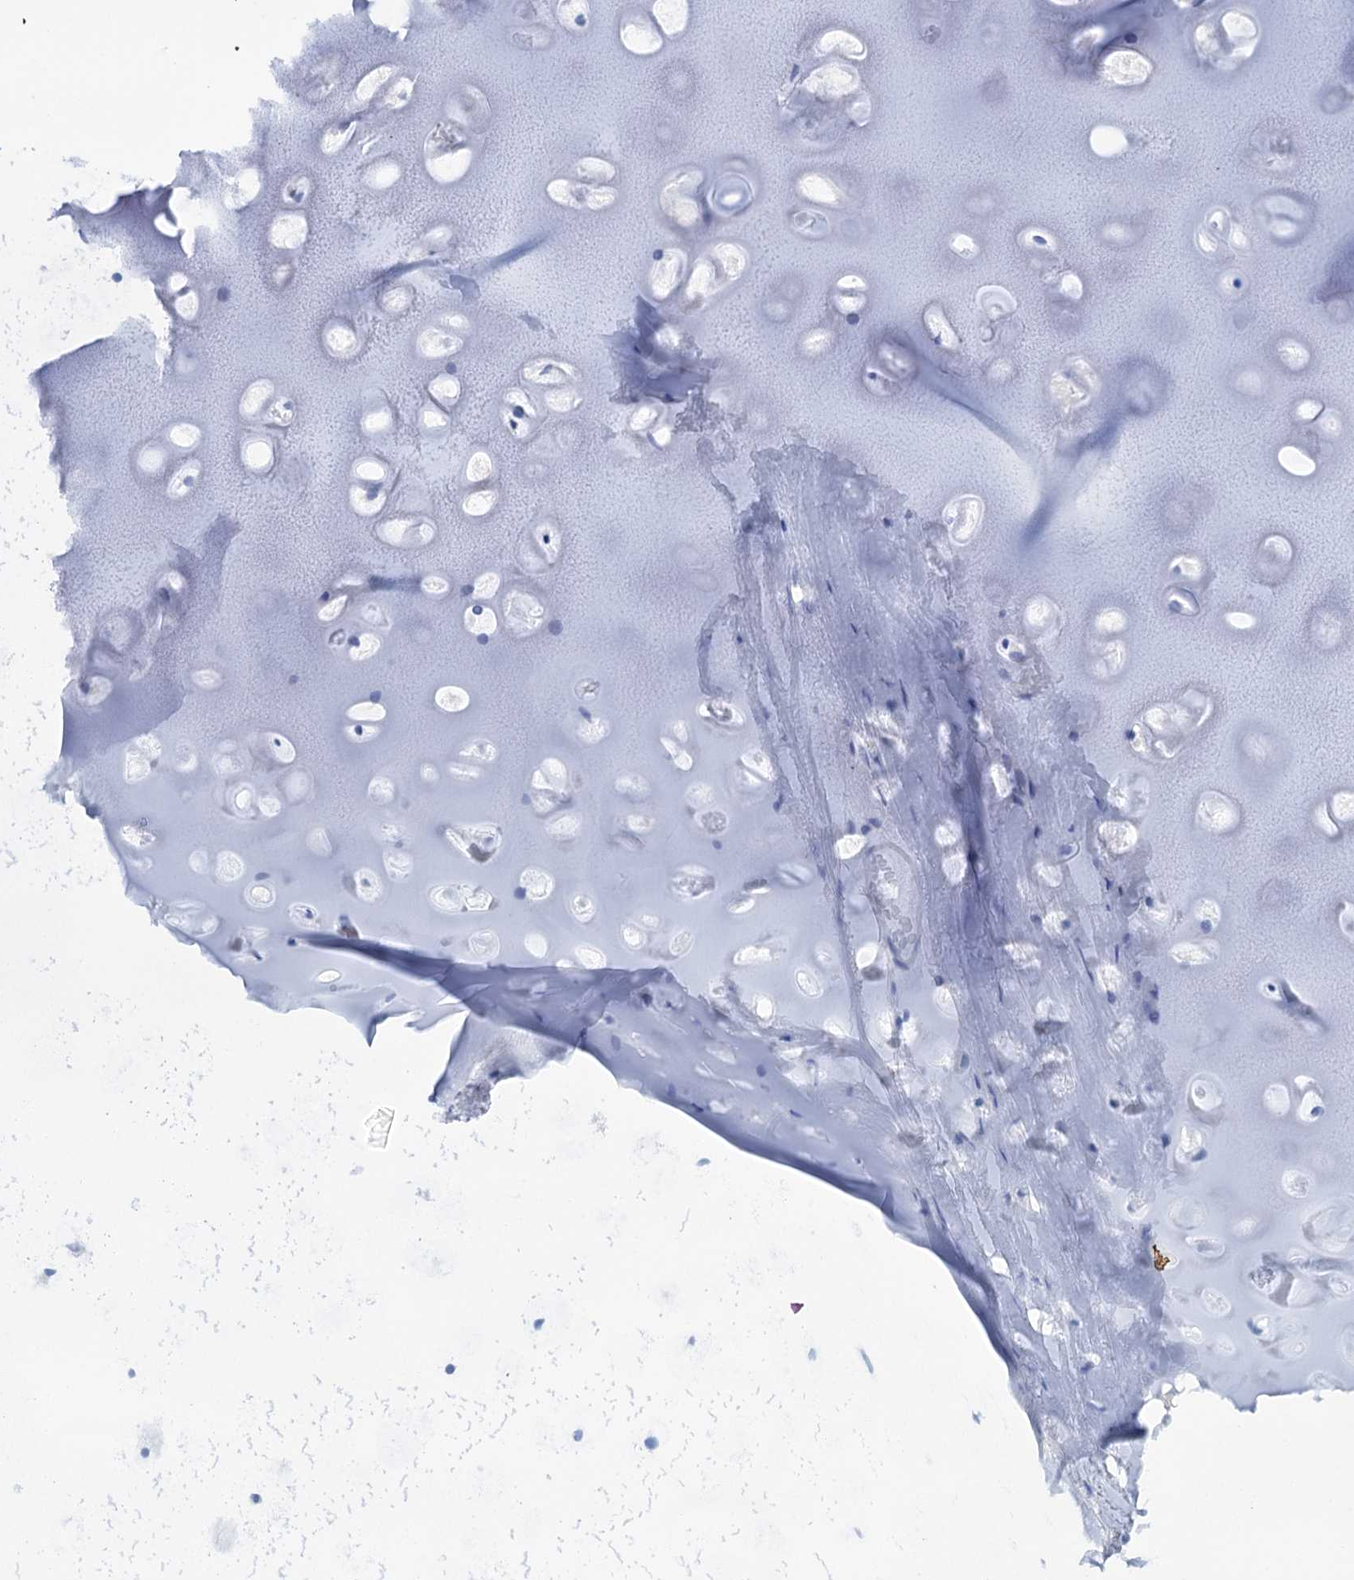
{"staining": {"intensity": "negative", "quantity": "none", "location": "none"}, "tissue": "adipose tissue", "cell_type": "Adipocytes", "image_type": "normal", "snomed": [{"axis": "morphology", "description": "Normal tissue, NOS"}, {"axis": "topography", "description": "Lymph node"}, {"axis": "topography", "description": "Bronchus"}], "caption": "Immunohistochemistry micrograph of benign human adipose tissue stained for a protein (brown), which shows no positivity in adipocytes.", "gene": "FAAP20", "patient": {"sex": "male", "age": 63}}